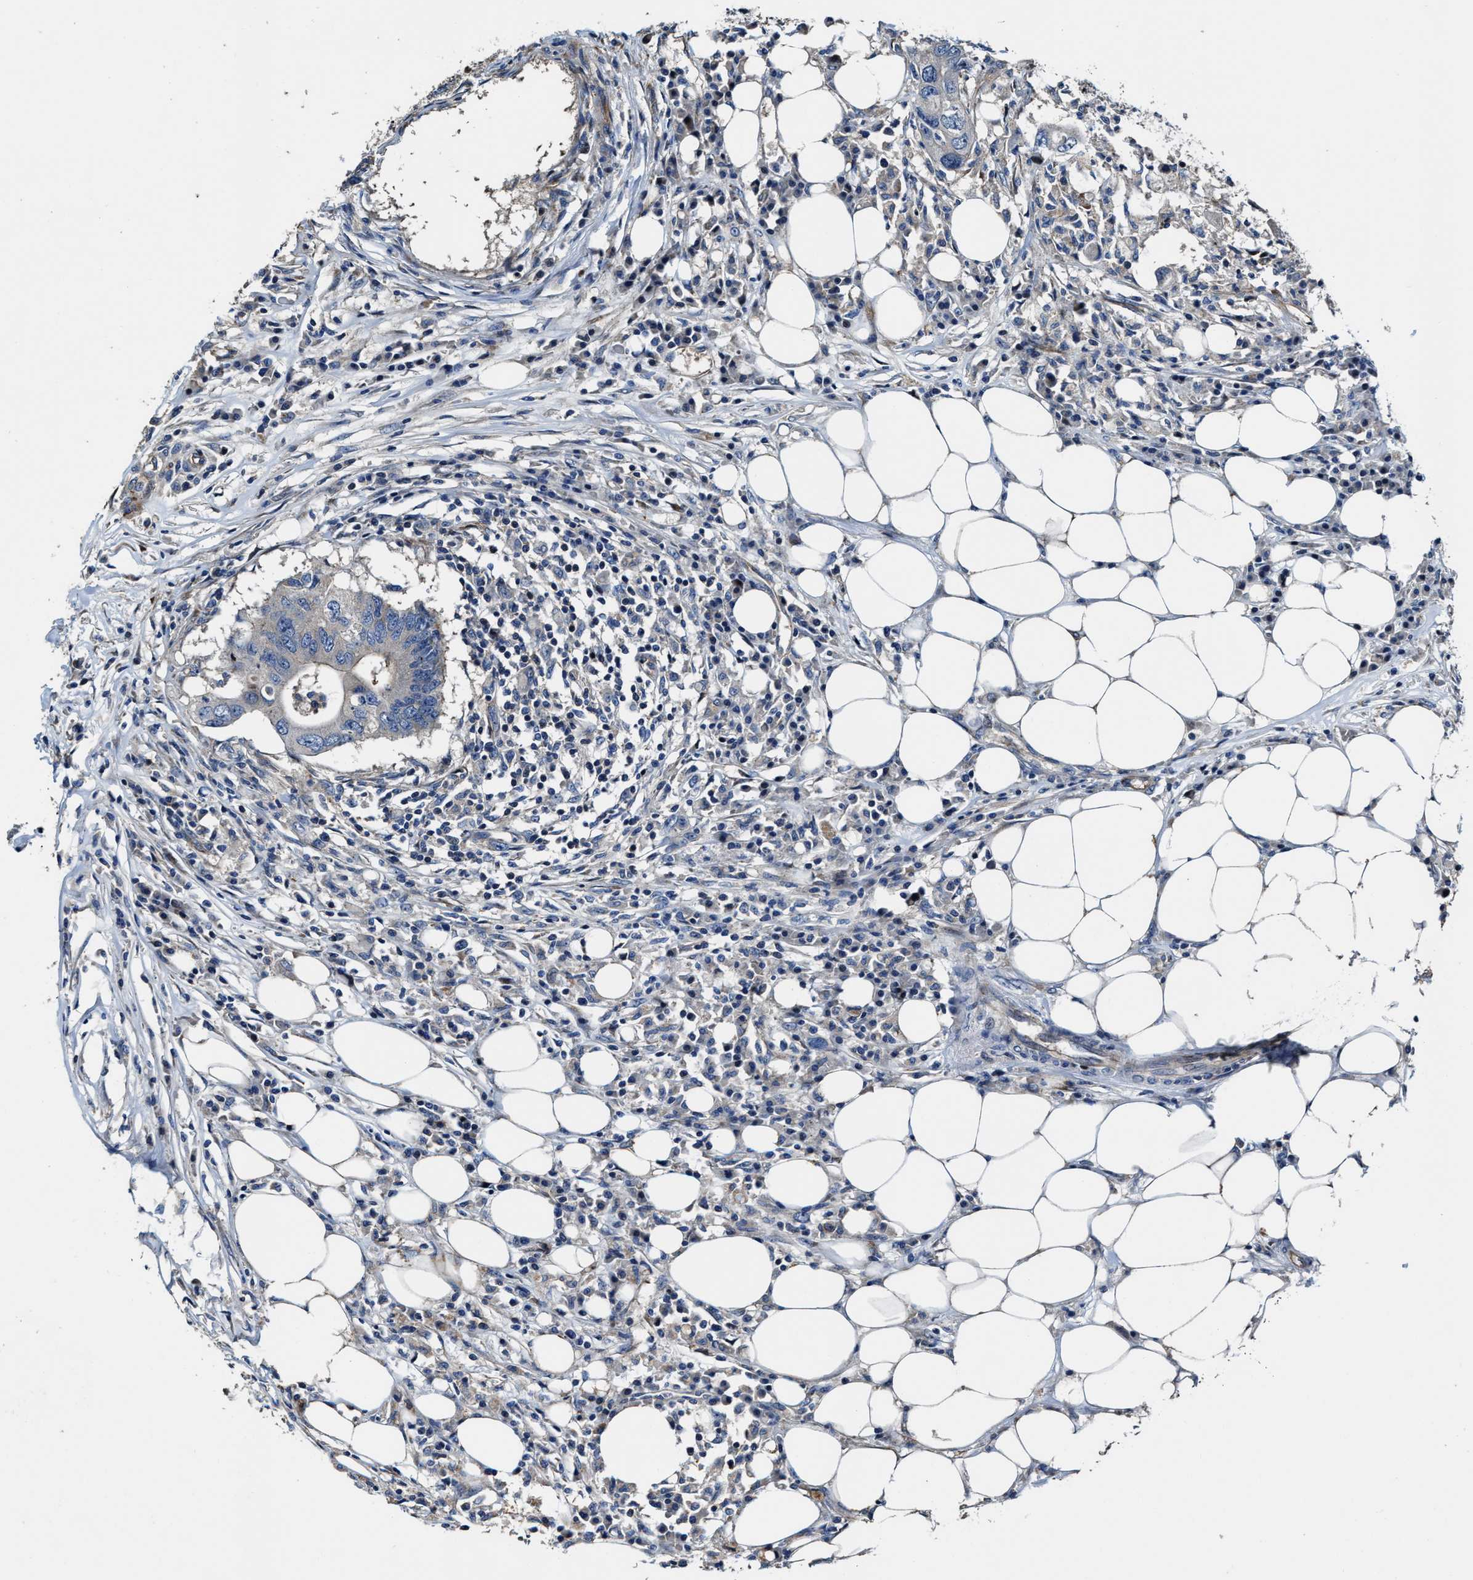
{"staining": {"intensity": "negative", "quantity": "none", "location": "none"}, "tissue": "colorectal cancer", "cell_type": "Tumor cells", "image_type": "cancer", "snomed": [{"axis": "morphology", "description": "Adenocarcinoma, NOS"}, {"axis": "topography", "description": "Colon"}], "caption": "IHC photomicrograph of neoplastic tissue: human adenocarcinoma (colorectal) stained with DAB shows no significant protein expression in tumor cells.", "gene": "PTAR1", "patient": {"sex": "male", "age": 71}}